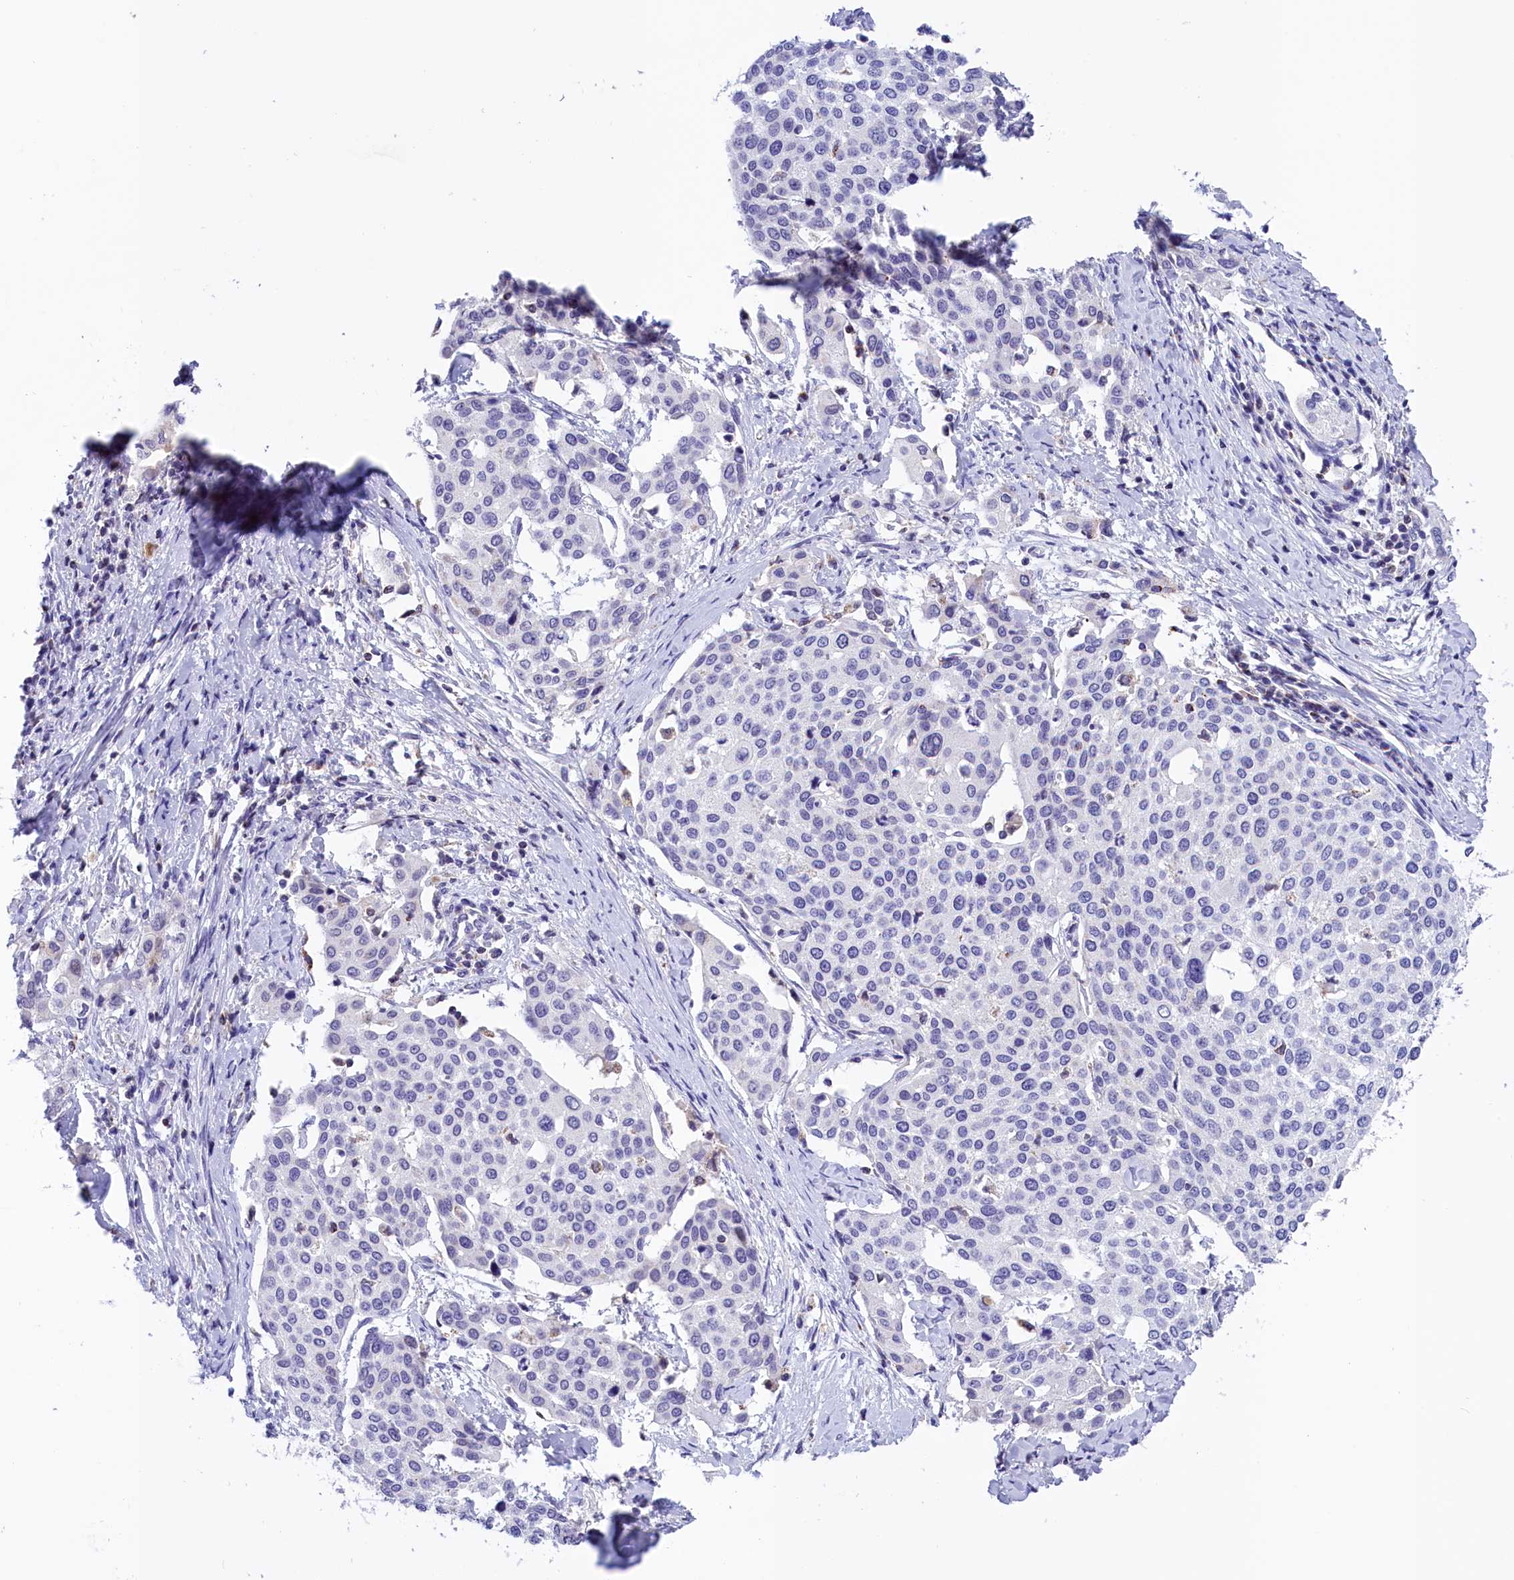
{"staining": {"intensity": "negative", "quantity": "none", "location": "none"}, "tissue": "cervical cancer", "cell_type": "Tumor cells", "image_type": "cancer", "snomed": [{"axis": "morphology", "description": "Squamous cell carcinoma, NOS"}, {"axis": "topography", "description": "Cervix"}], "caption": "Immunohistochemical staining of human cervical squamous cell carcinoma shows no significant positivity in tumor cells.", "gene": "ABAT", "patient": {"sex": "female", "age": 44}}